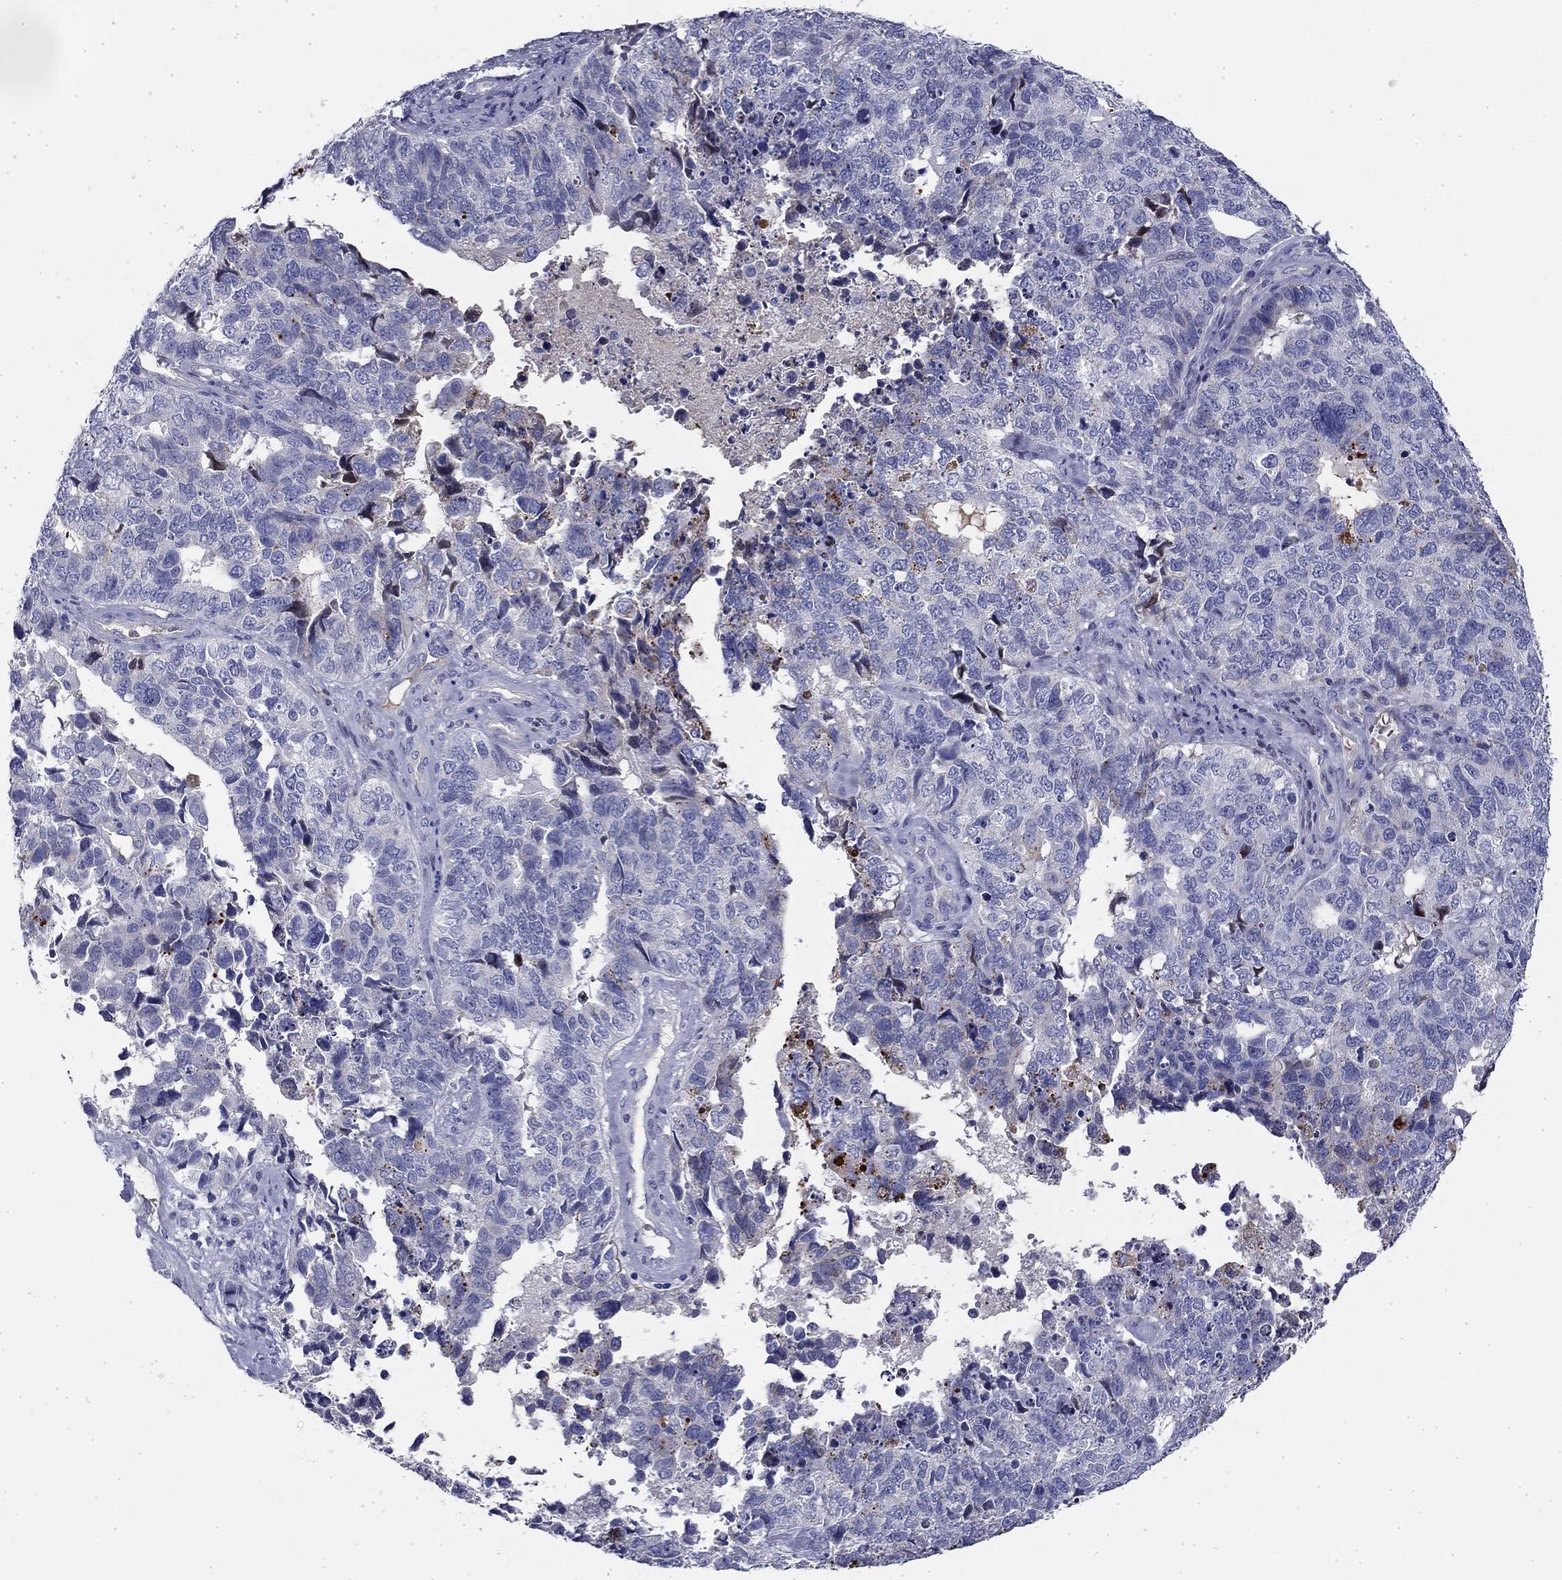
{"staining": {"intensity": "negative", "quantity": "none", "location": "none"}, "tissue": "cervical cancer", "cell_type": "Tumor cells", "image_type": "cancer", "snomed": [{"axis": "morphology", "description": "Squamous cell carcinoma, NOS"}, {"axis": "topography", "description": "Cervix"}], "caption": "IHC image of cervical squamous cell carcinoma stained for a protein (brown), which shows no expression in tumor cells.", "gene": "CPLX4", "patient": {"sex": "female", "age": 63}}